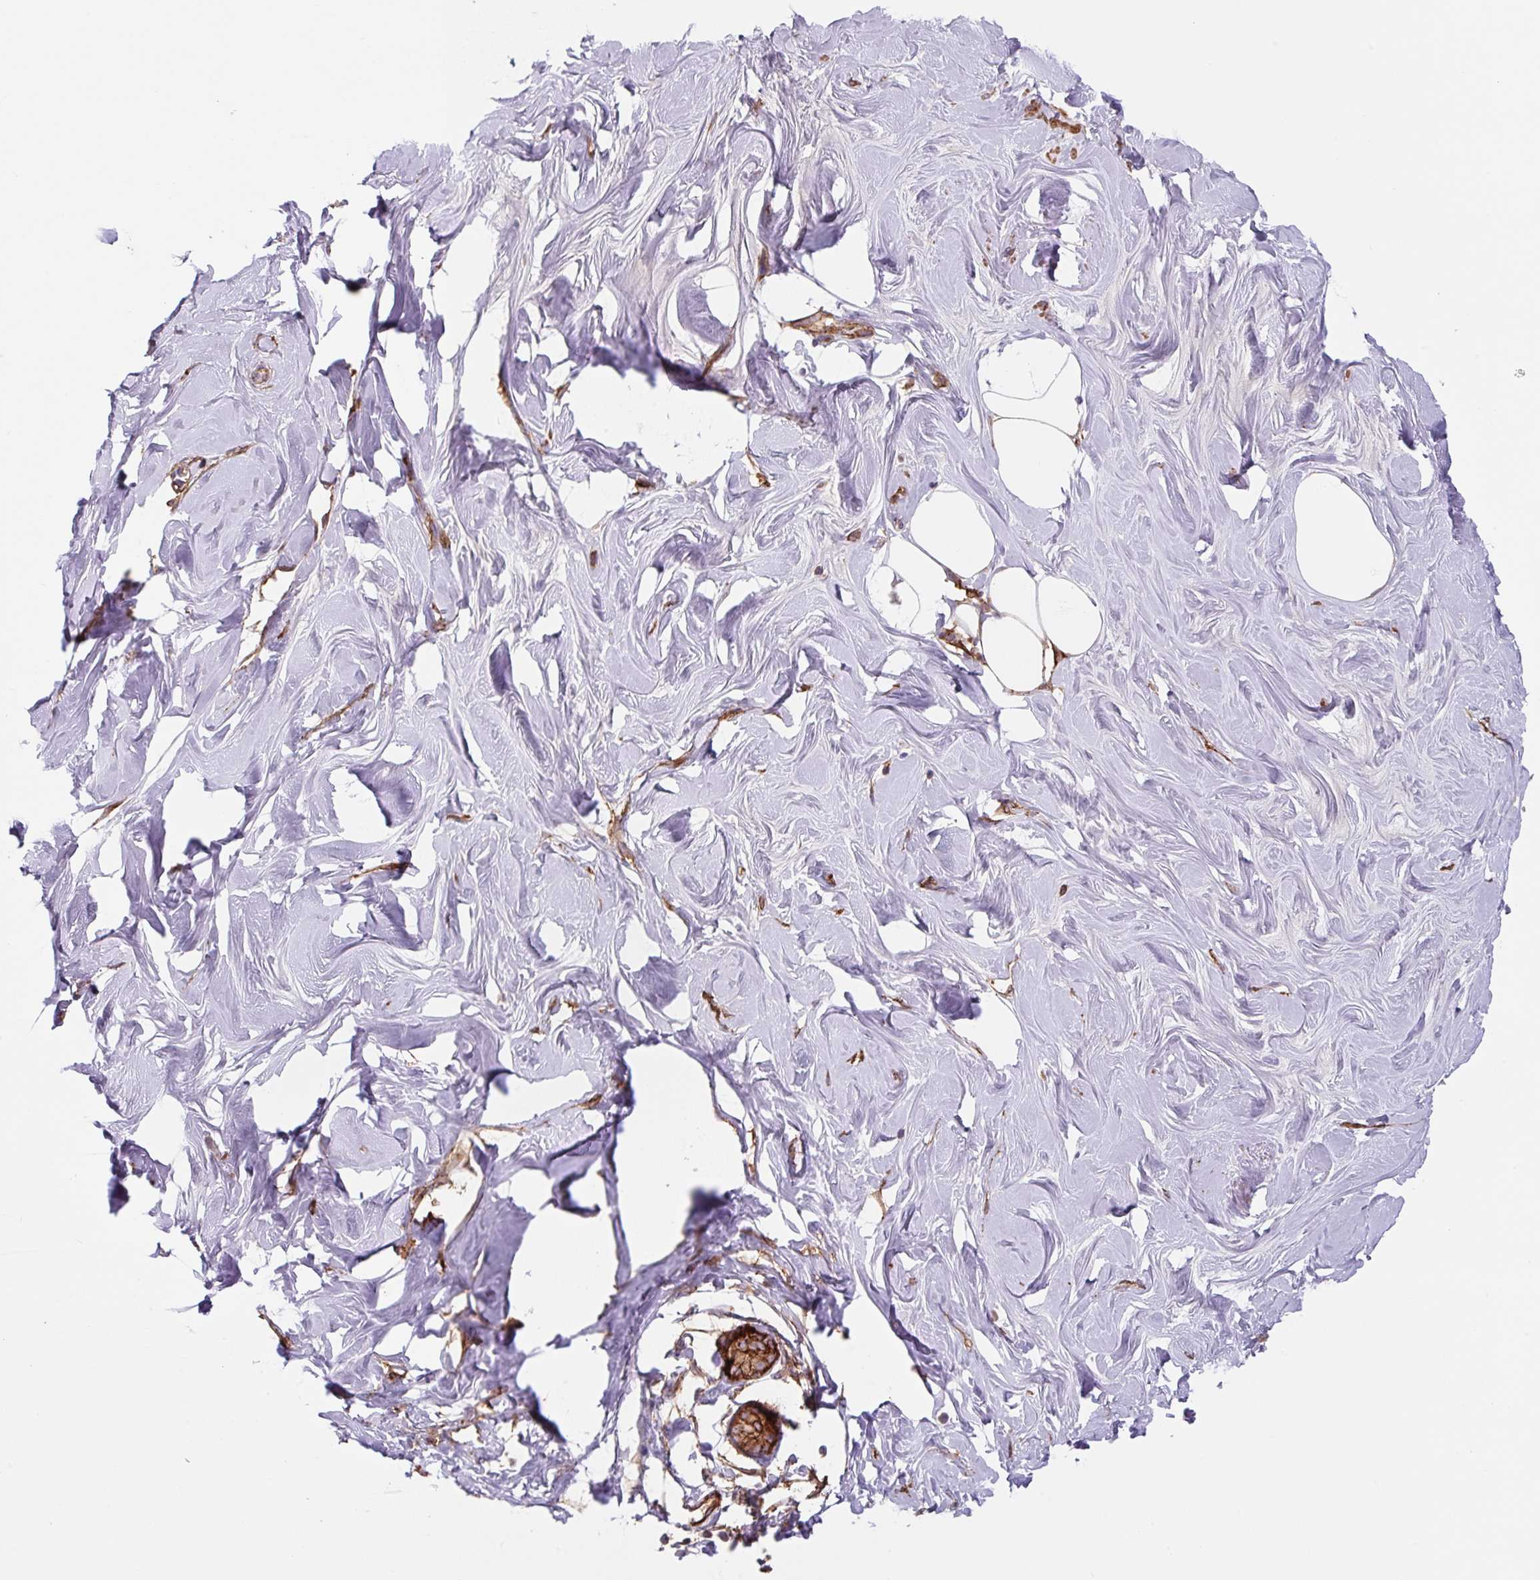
{"staining": {"intensity": "negative", "quantity": "none", "location": "none"}, "tissue": "breast", "cell_type": "Adipocytes", "image_type": "normal", "snomed": [{"axis": "morphology", "description": "Normal tissue, NOS"}, {"axis": "topography", "description": "Breast"}], "caption": "Immunohistochemistry (IHC) image of benign breast stained for a protein (brown), which displays no positivity in adipocytes.", "gene": "DHFR2", "patient": {"sex": "female", "age": 27}}